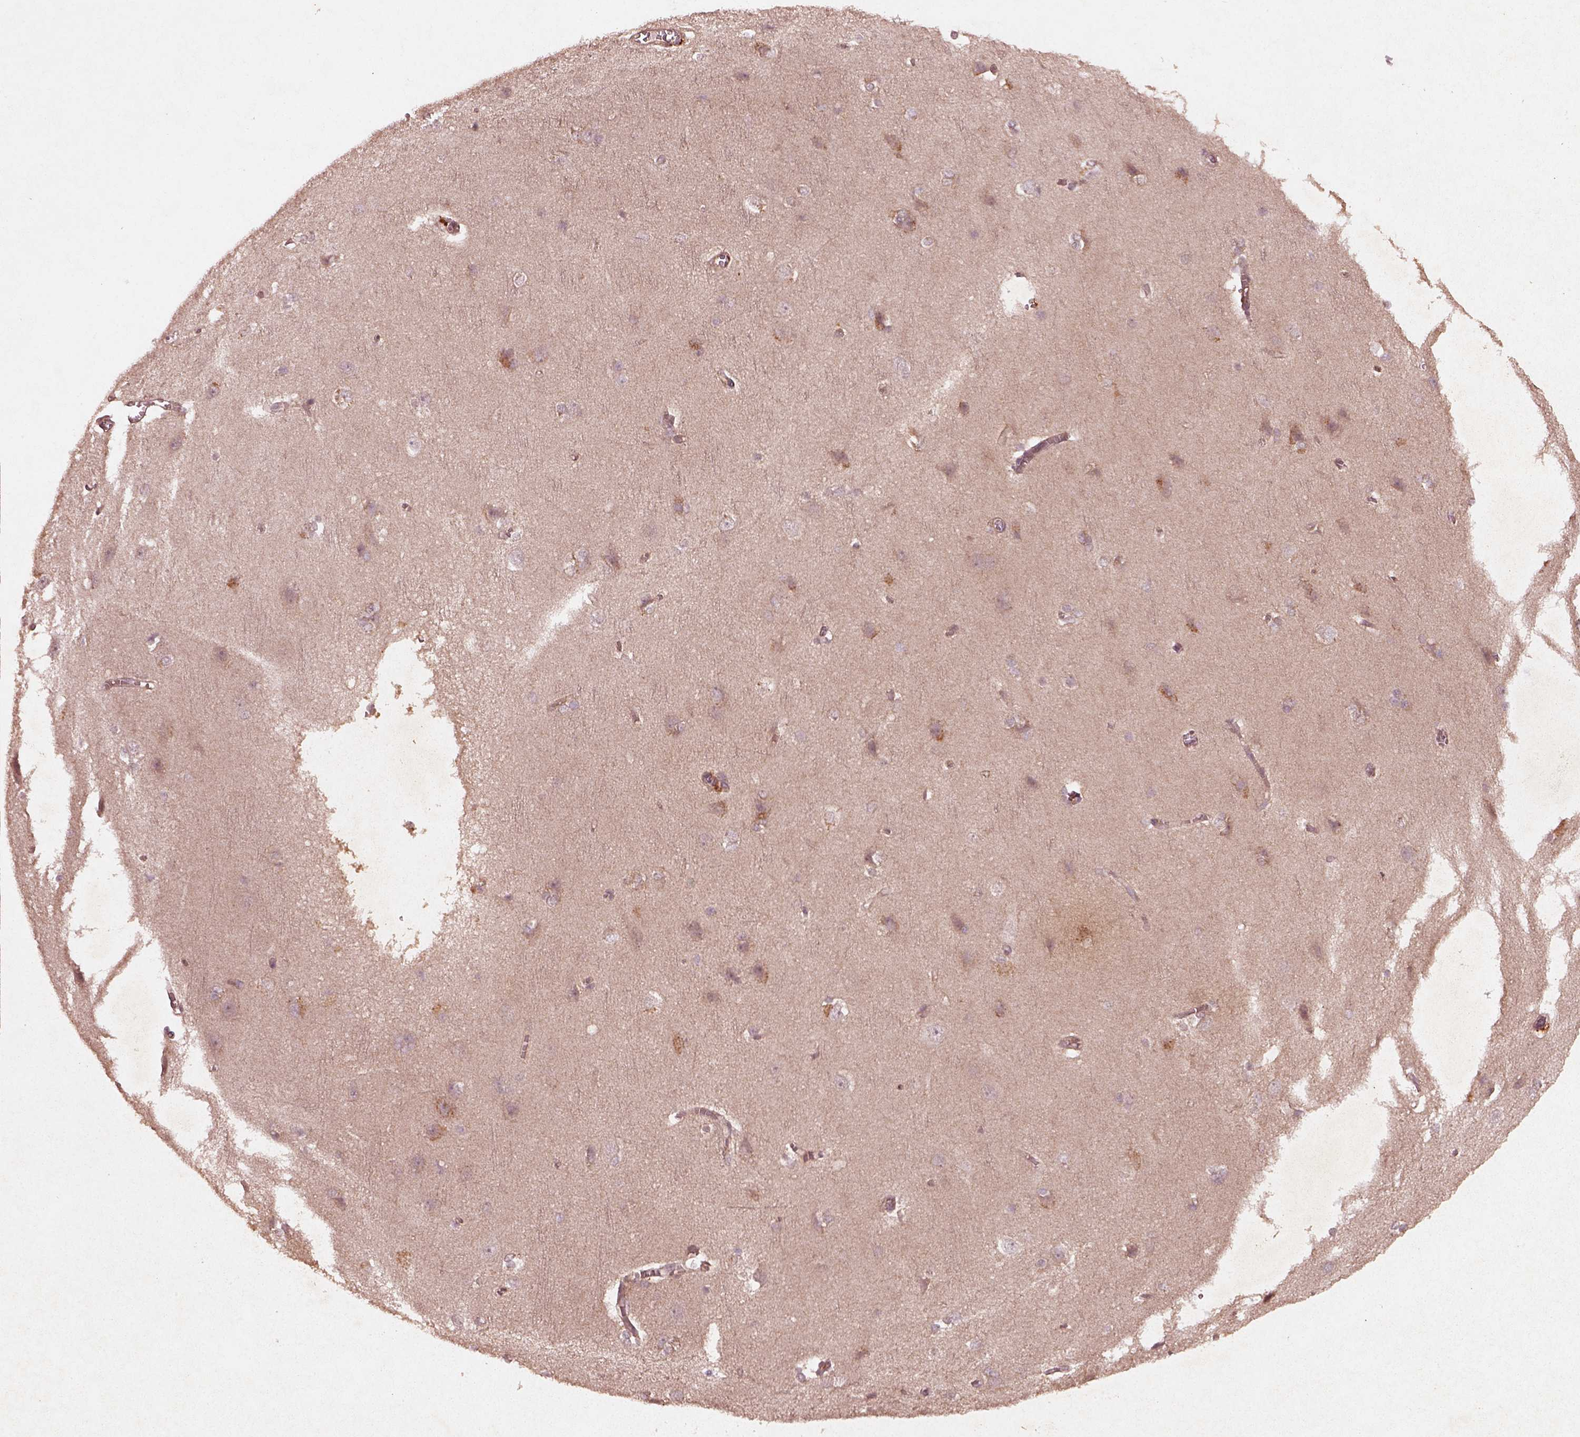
{"staining": {"intensity": "moderate", "quantity": ">75%", "location": "cytoplasmic/membranous"}, "tissue": "cerebral cortex", "cell_type": "Endothelial cells", "image_type": "normal", "snomed": [{"axis": "morphology", "description": "Normal tissue, NOS"}, {"axis": "topography", "description": "Cerebral cortex"}], "caption": "Benign cerebral cortex demonstrates moderate cytoplasmic/membranous expression in about >75% of endothelial cells.", "gene": "FAM234A", "patient": {"sex": "male", "age": 37}}